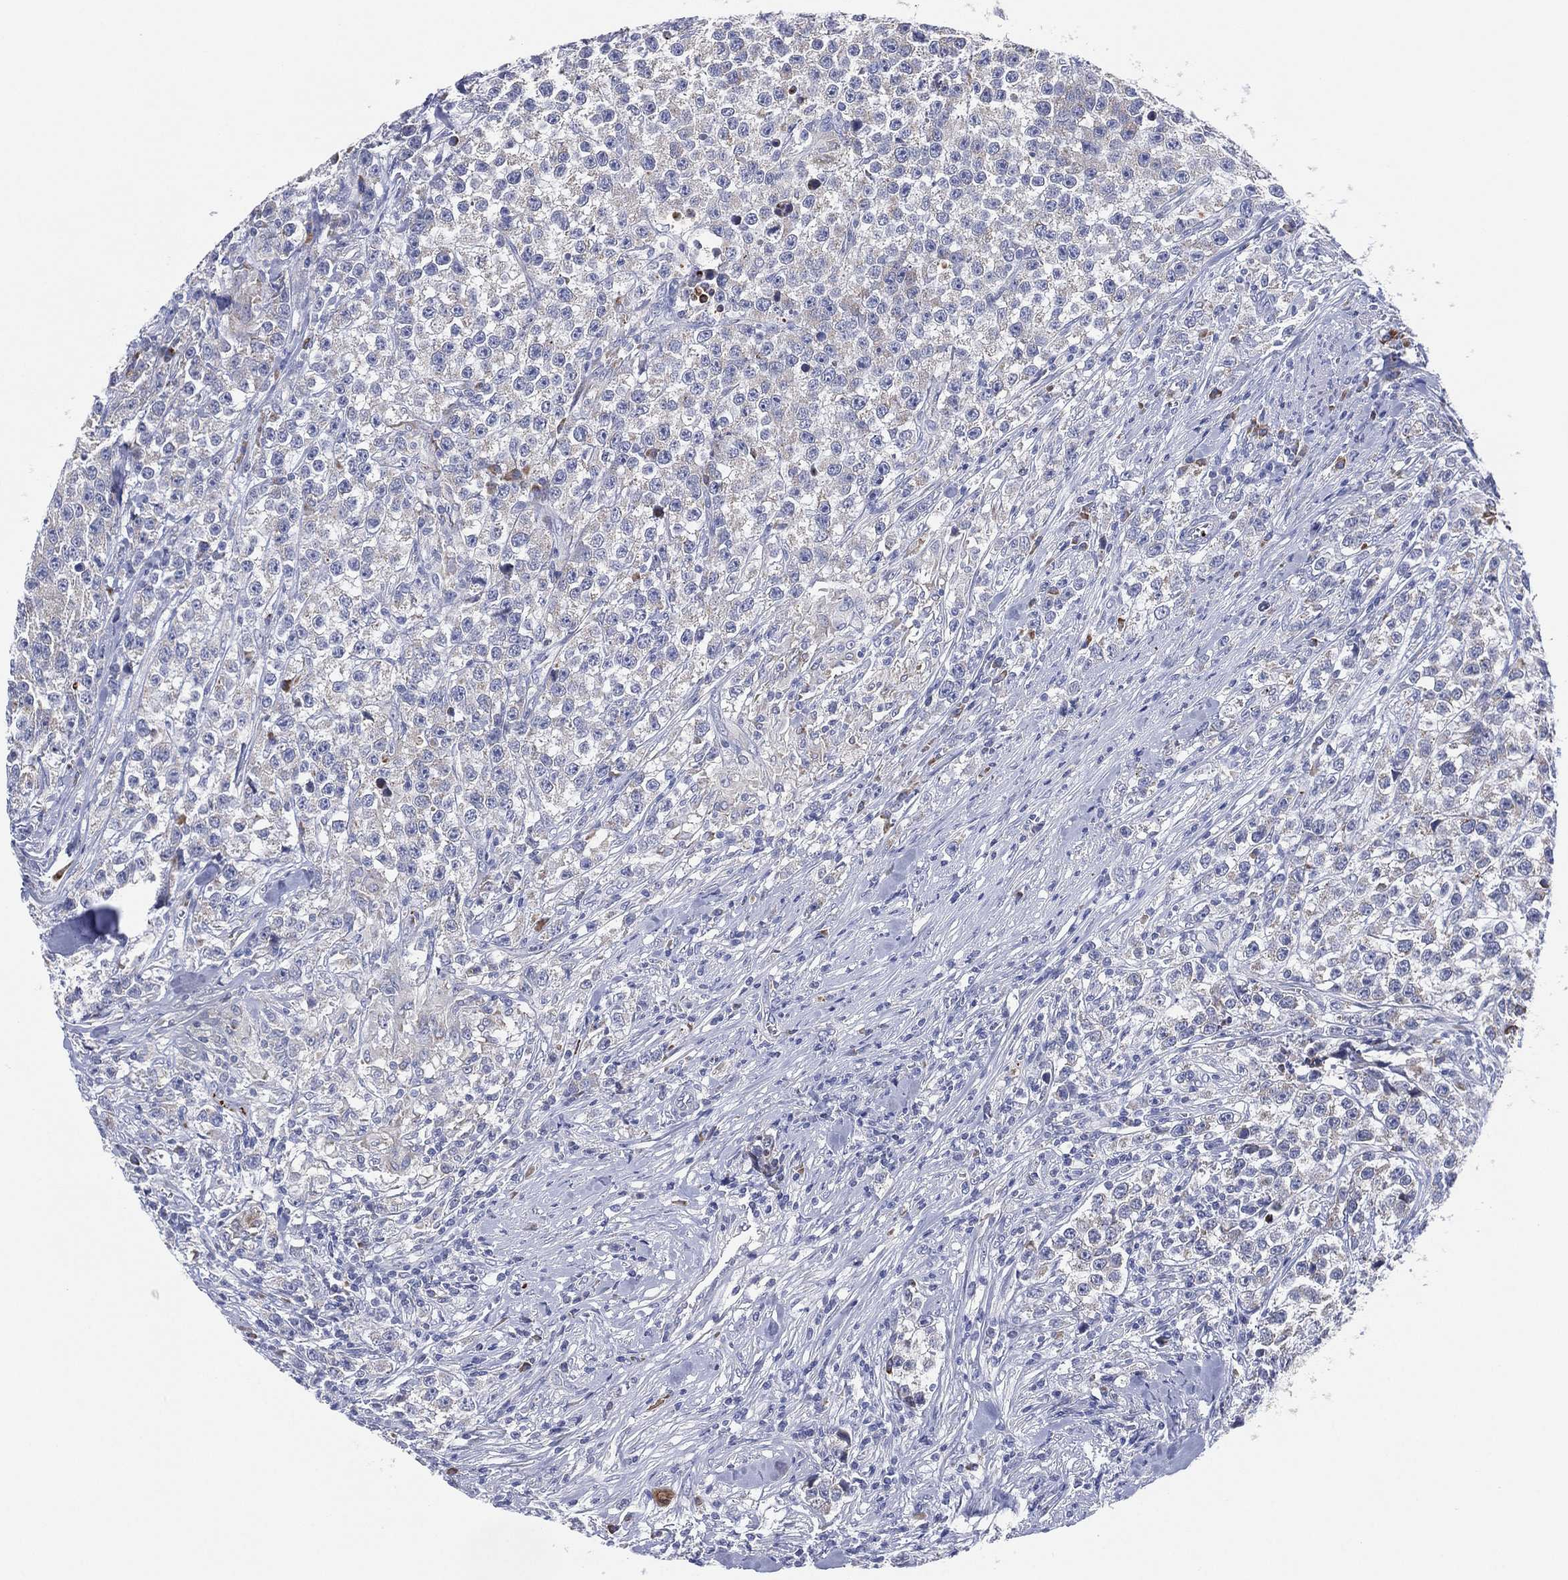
{"staining": {"intensity": "weak", "quantity": "<25%", "location": "cytoplasmic/membranous"}, "tissue": "testis cancer", "cell_type": "Tumor cells", "image_type": "cancer", "snomed": [{"axis": "morphology", "description": "Seminoma, NOS"}, {"axis": "topography", "description": "Testis"}], "caption": "A high-resolution image shows IHC staining of testis seminoma, which exhibits no significant expression in tumor cells.", "gene": "TMEM40", "patient": {"sex": "male", "age": 59}}